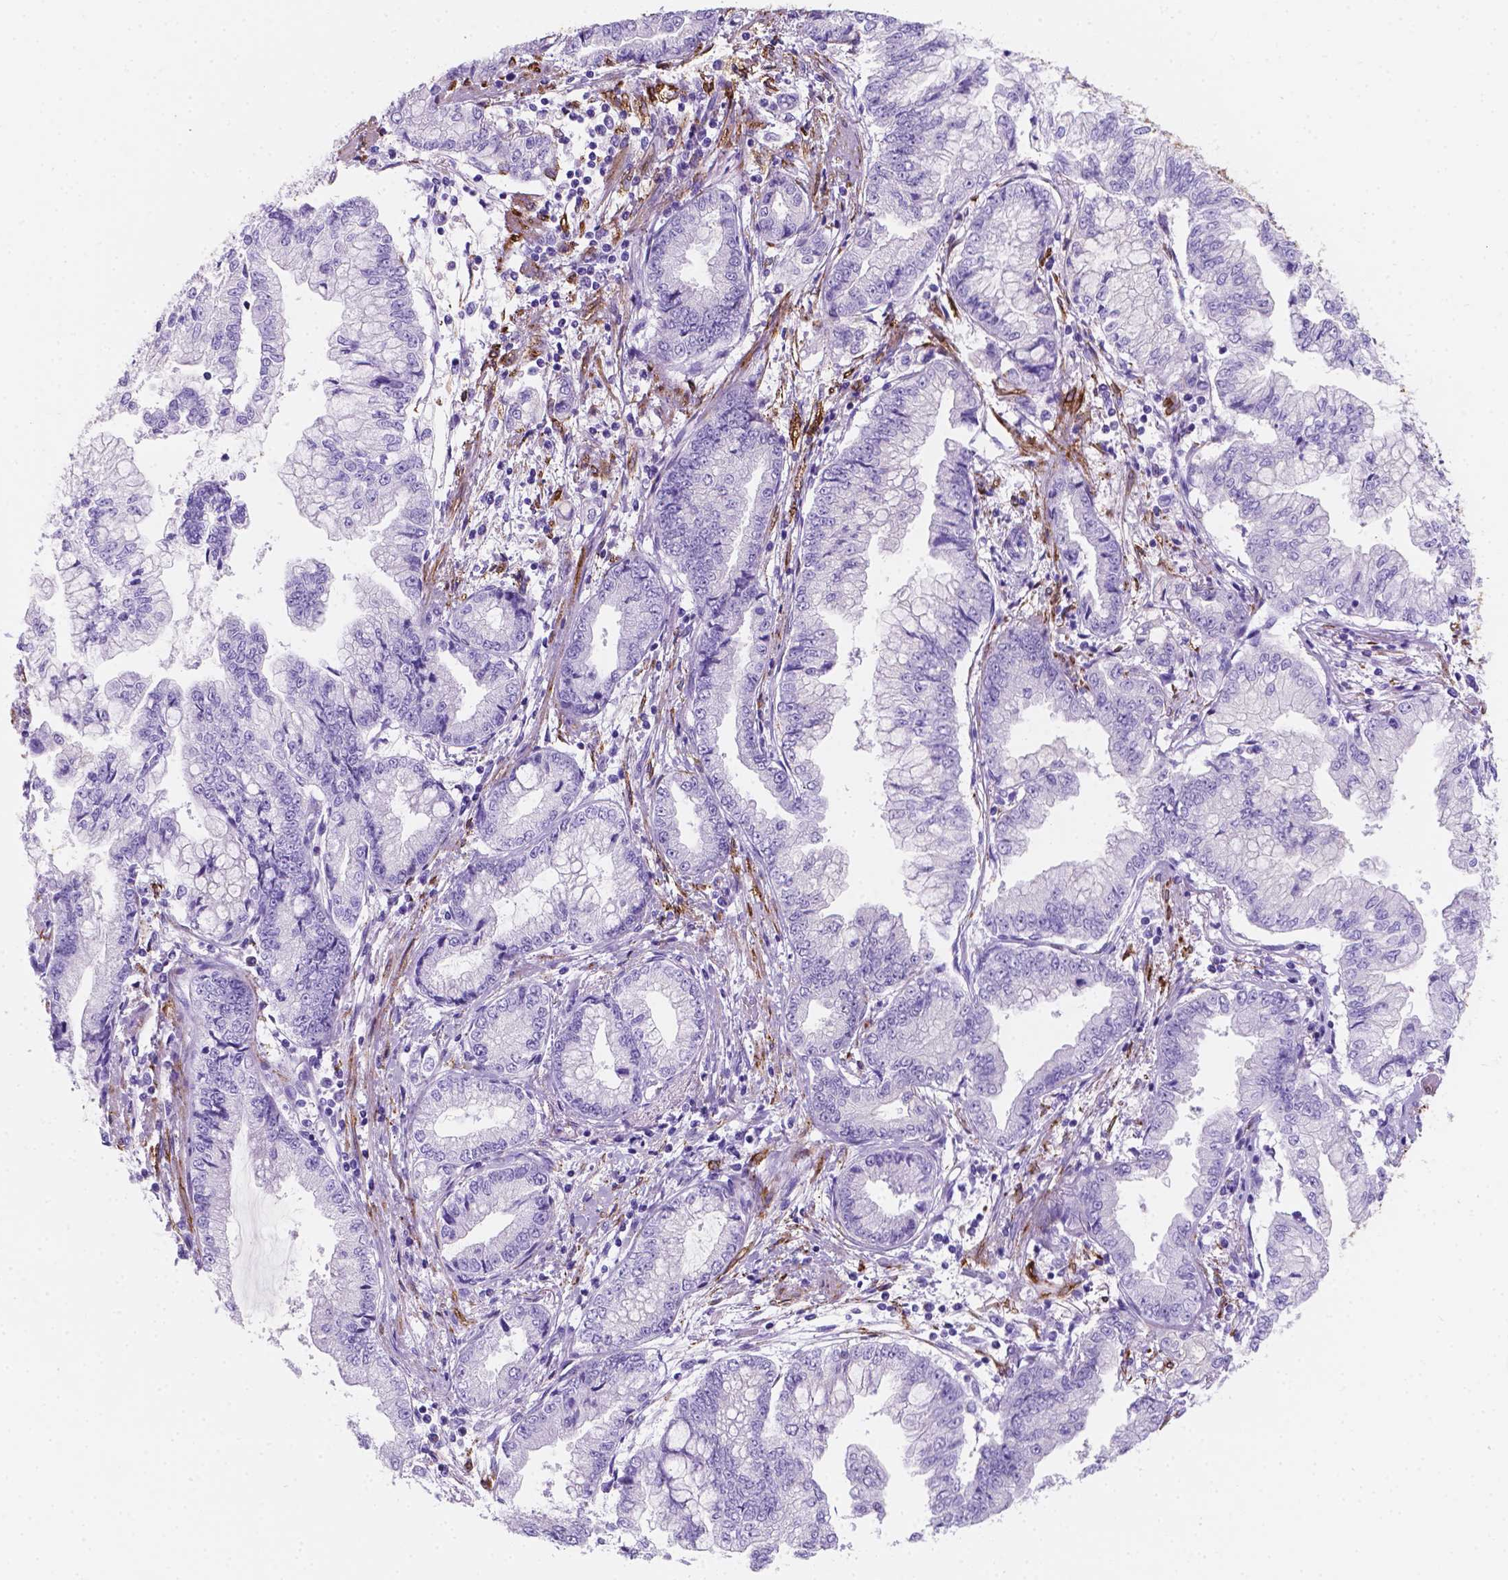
{"staining": {"intensity": "negative", "quantity": "none", "location": "none"}, "tissue": "stomach cancer", "cell_type": "Tumor cells", "image_type": "cancer", "snomed": [{"axis": "morphology", "description": "Adenocarcinoma, NOS"}, {"axis": "topography", "description": "Stomach, upper"}], "caption": "High power microscopy micrograph of an immunohistochemistry micrograph of stomach cancer (adenocarcinoma), revealing no significant staining in tumor cells. (Brightfield microscopy of DAB immunohistochemistry (IHC) at high magnification).", "gene": "MACF1", "patient": {"sex": "female", "age": 74}}